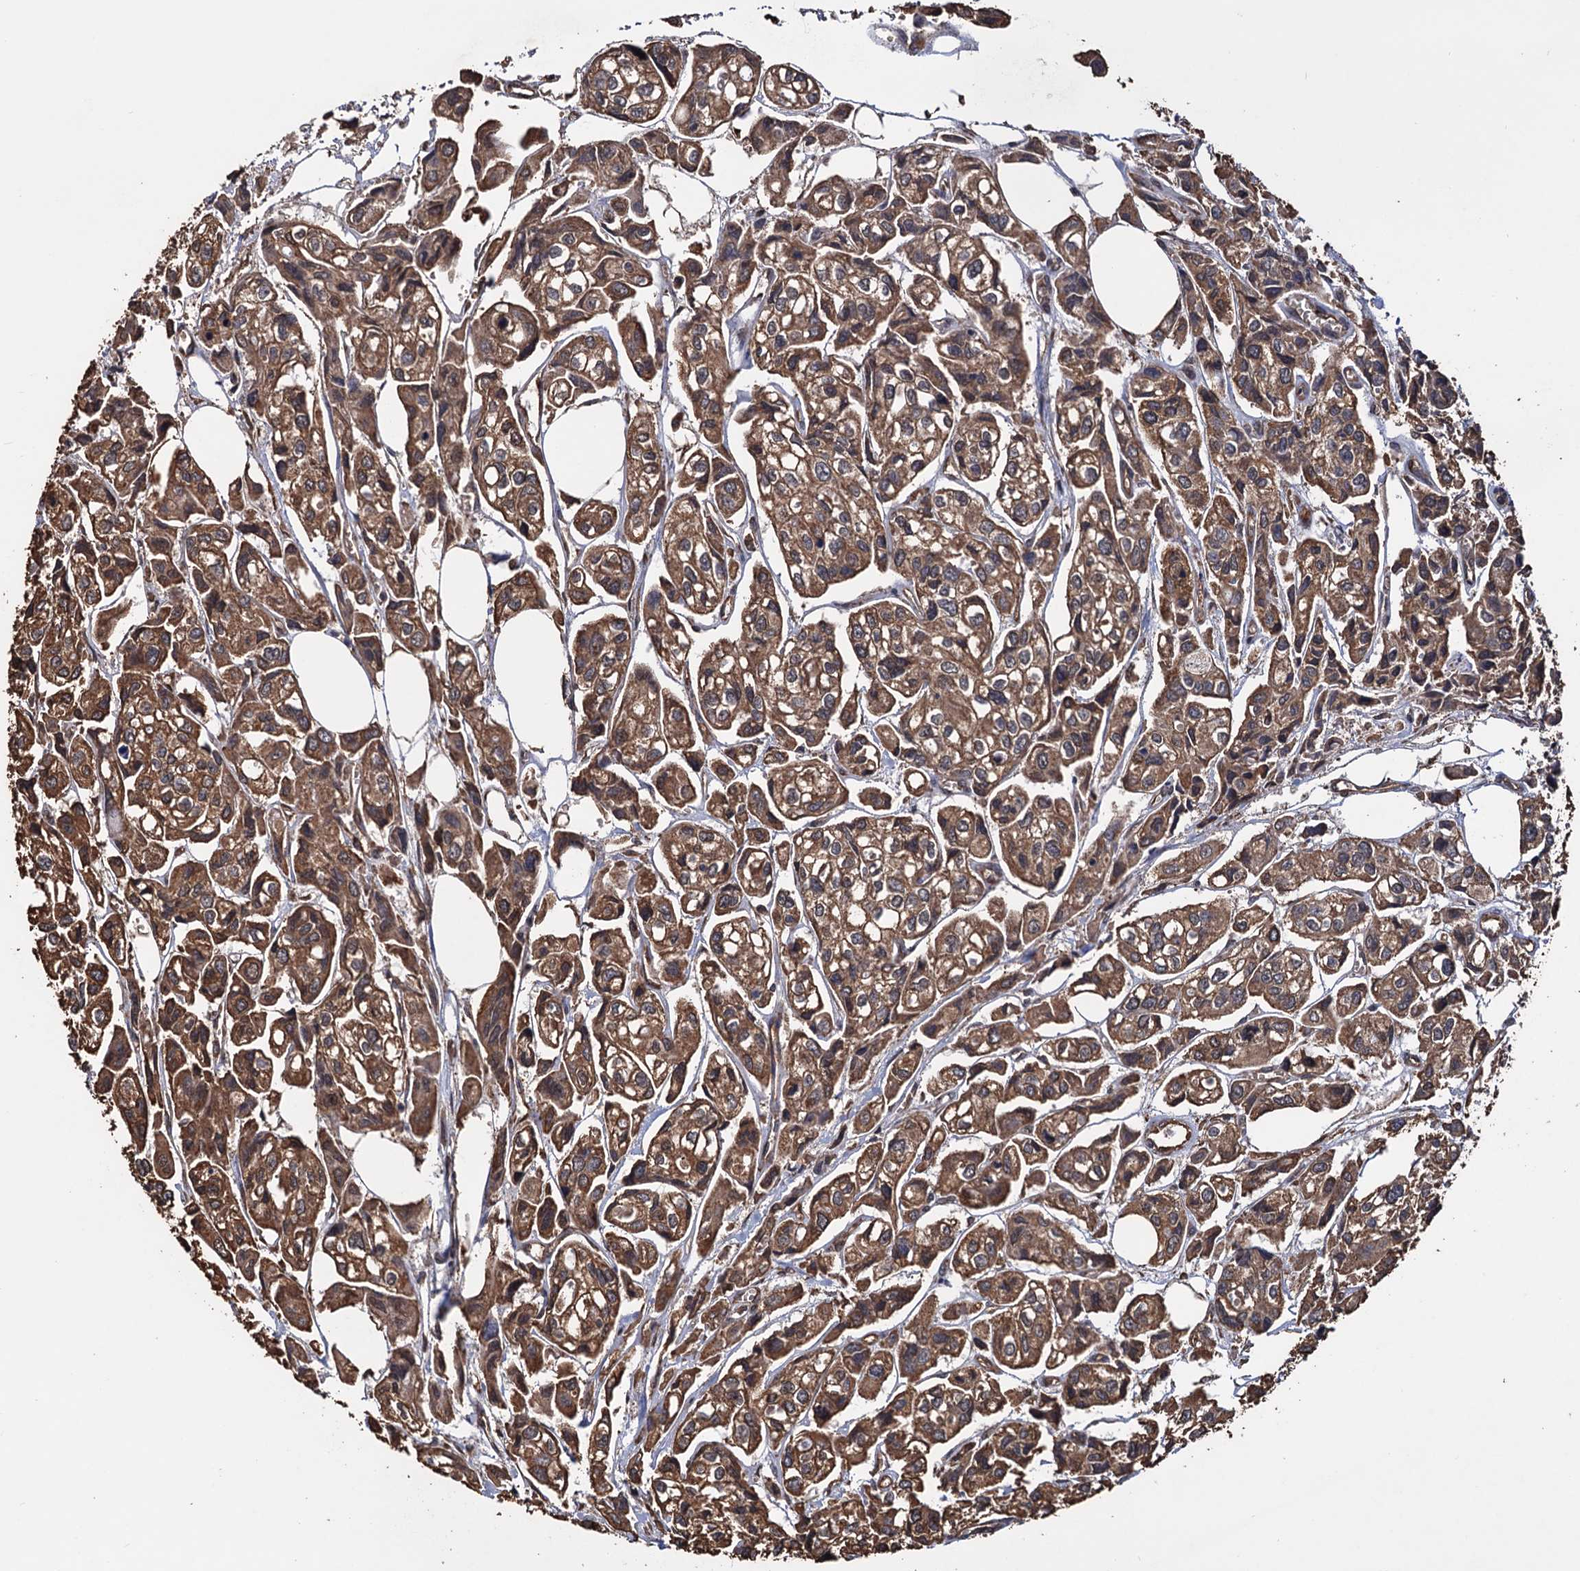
{"staining": {"intensity": "moderate", "quantity": ">75%", "location": "cytoplasmic/membranous"}, "tissue": "urothelial cancer", "cell_type": "Tumor cells", "image_type": "cancer", "snomed": [{"axis": "morphology", "description": "Urothelial carcinoma, High grade"}, {"axis": "topography", "description": "Urinary bladder"}], "caption": "About >75% of tumor cells in human urothelial carcinoma (high-grade) display moderate cytoplasmic/membranous protein staining as visualized by brown immunohistochemical staining.", "gene": "TBC1D12", "patient": {"sex": "male", "age": 67}}